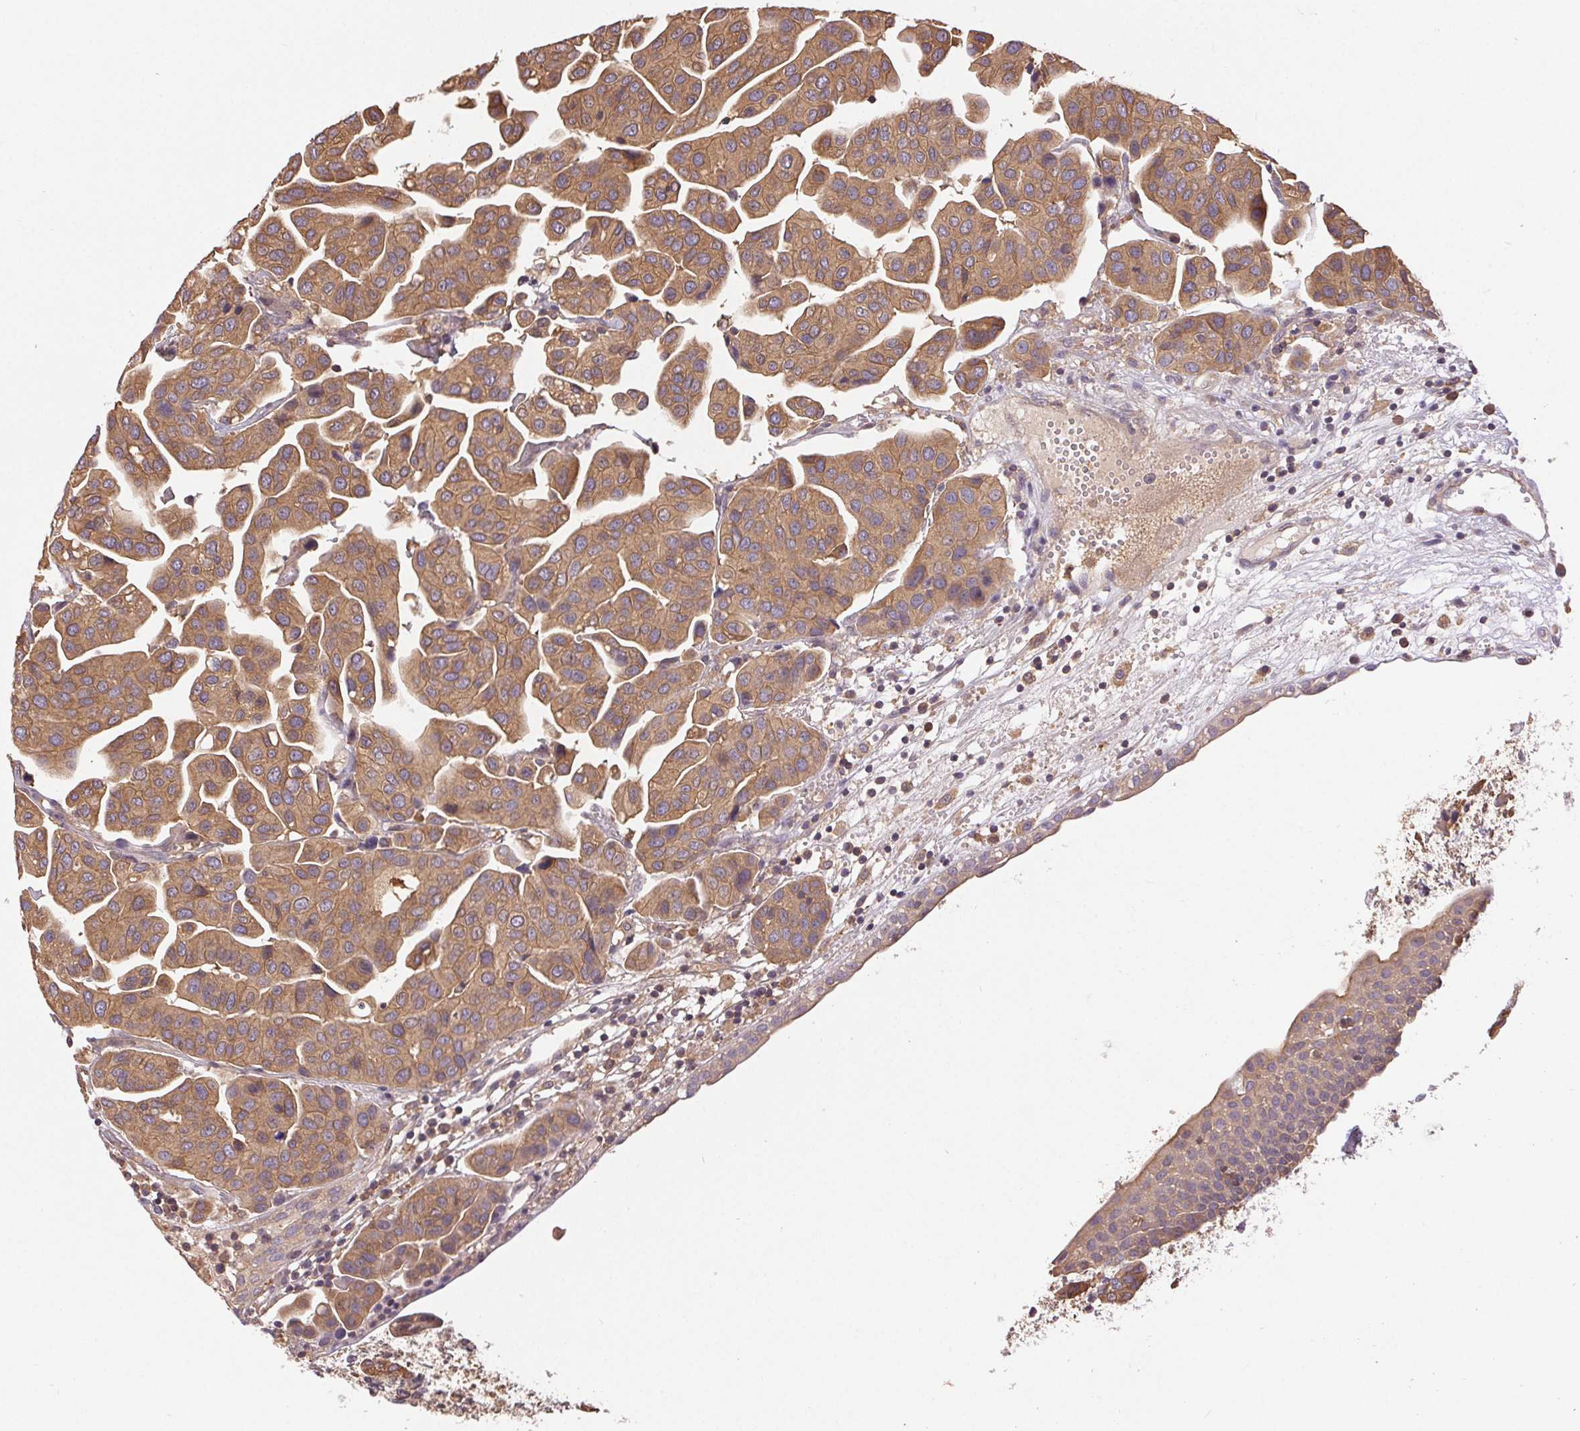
{"staining": {"intensity": "moderate", "quantity": ">75%", "location": "cytoplasmic/membranous"}, "tissue": "renal cancer", "cell_type": "Tumor cells", "image_type": "cancer", "snomed": [{"axis": "morphology", "description": "Adenocarcinoma, NOS"}, {"axis": "topography", "description": "Urinary bladder"}], "caption": "Immunohistochemistry (IHC) photomicrograph of neoplastic tissue: renal adenocarcinoma stained using immunohistochemistry exhibits medium levels of moderate protein expression localized specifically in the cytoplasmic/membranous of tumor cells, appearing as a cytoplasmic/membranous brown color.", "gene": "GDI2", "patient": {"sex": "male", "age": 61}}